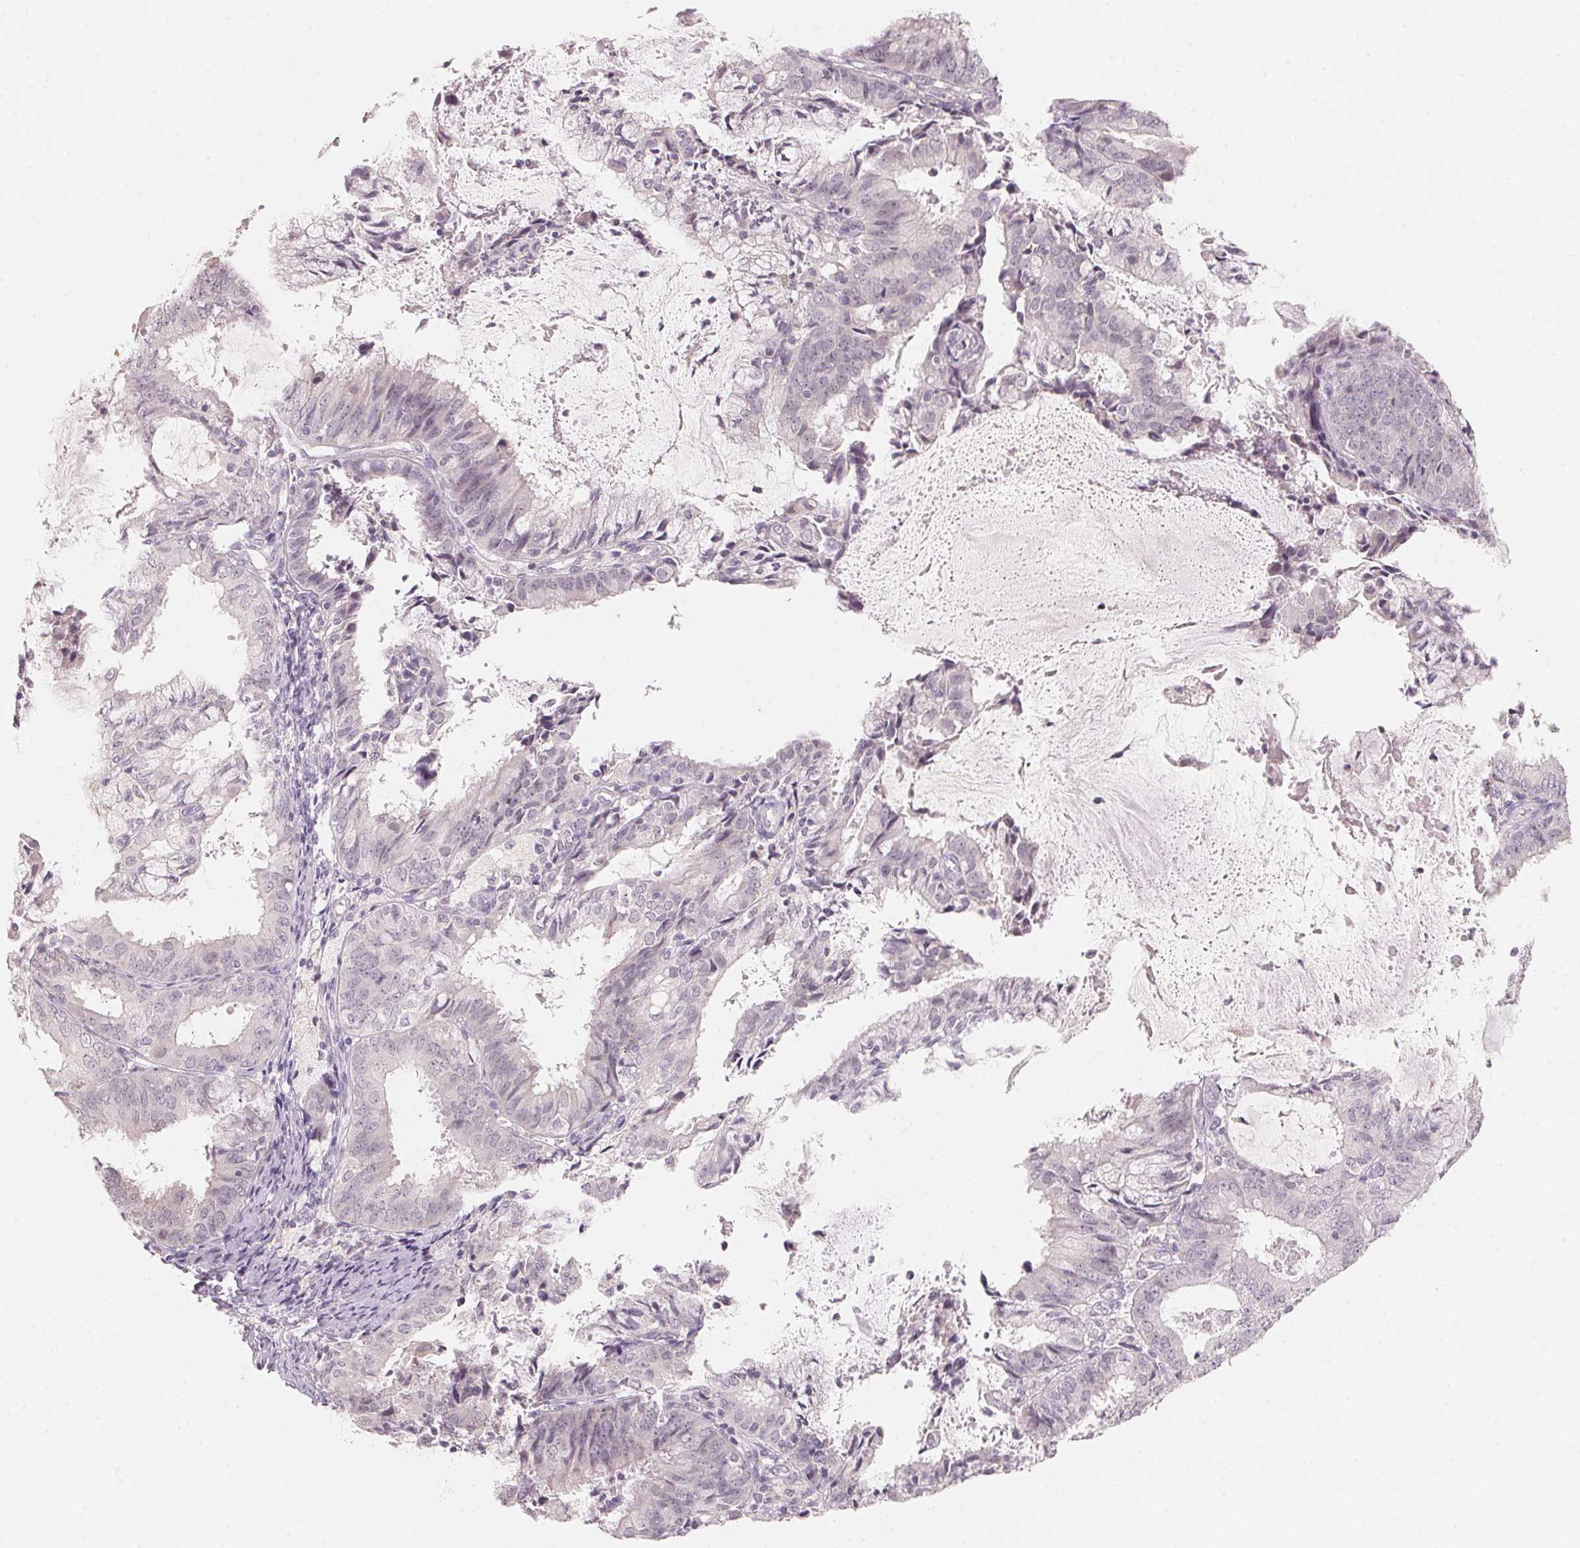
{"staining": {"intensity": "negative", "quantity": "none", "location": "none"}, "tissue": "endometrial cancer", "cell_type": "Tumor cells", "image_type": "cancer", "snomed": [{"axis": "morphology", "description": "Adenocarcinoma, NOS"}, {"axis": "topography", "description": "Endometrium"}], "caption": "An IHC image of endometrial cancer (adenocarcinoma) is shown. There is no staining in tumor cells of endometrial cancer (adenocarcinoma).", "gene": "ANKRD31", "patient": {"sex": "female", "age": 57}}